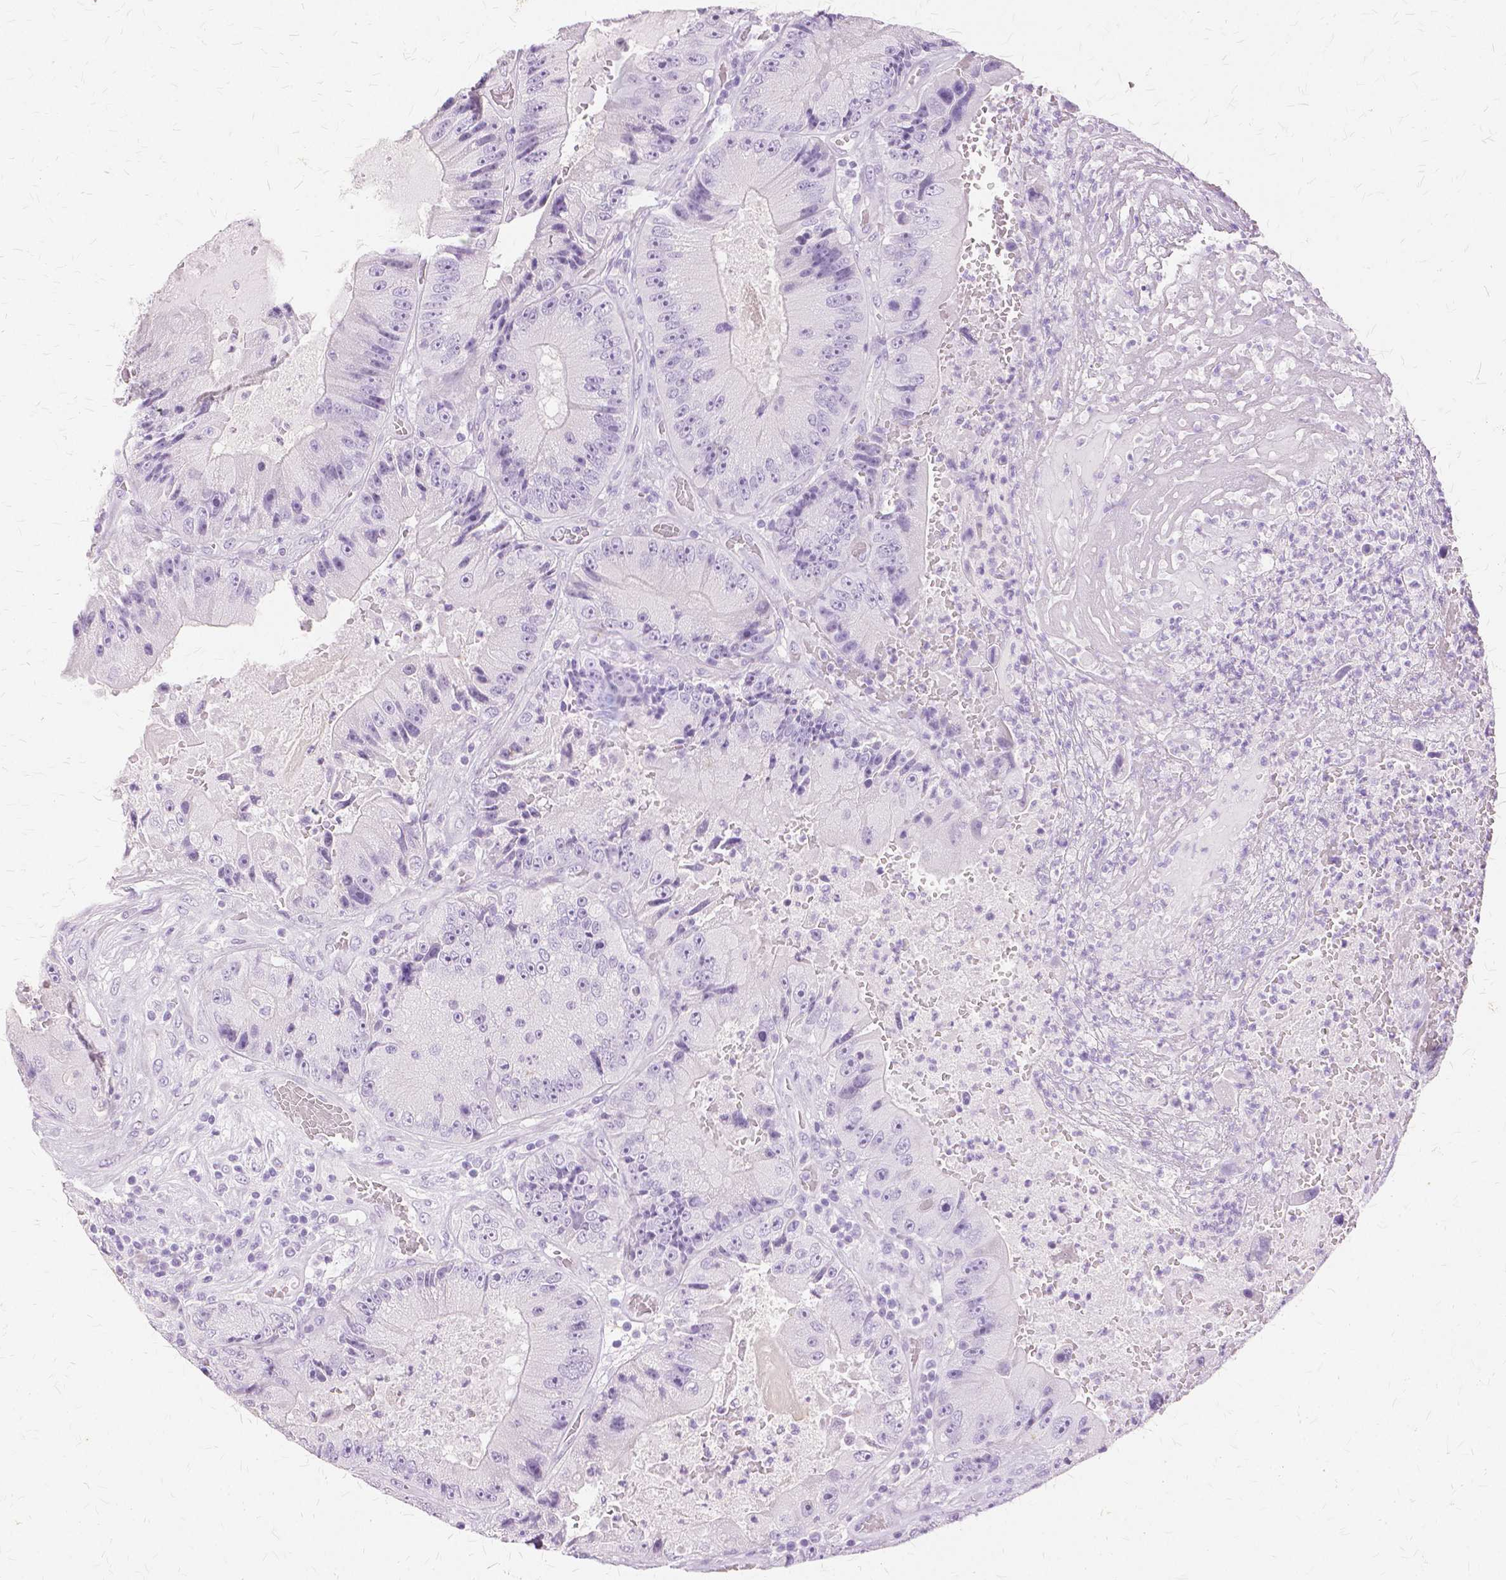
{"staining": {"intensity": "negative", "quantity": "none", "location": "none"}, "tissue": "colorectal cancer", "cell_type": "Tumor cells", "image_type": "cancer", "snomed": [{"axis": "morphology", "description": "Adenocarcinoma, NOS"}, {"axis": "topography", "description": "Colon"}], "caption": "An immunohistochemistry (IHC) histopathology image of colorectal adenocarcinoma is shown. There is no staining in tumor cells of colorectal adenocarcinoma.", "gene": "TGM1", "patient": {"sex": "female", "age": 86}}